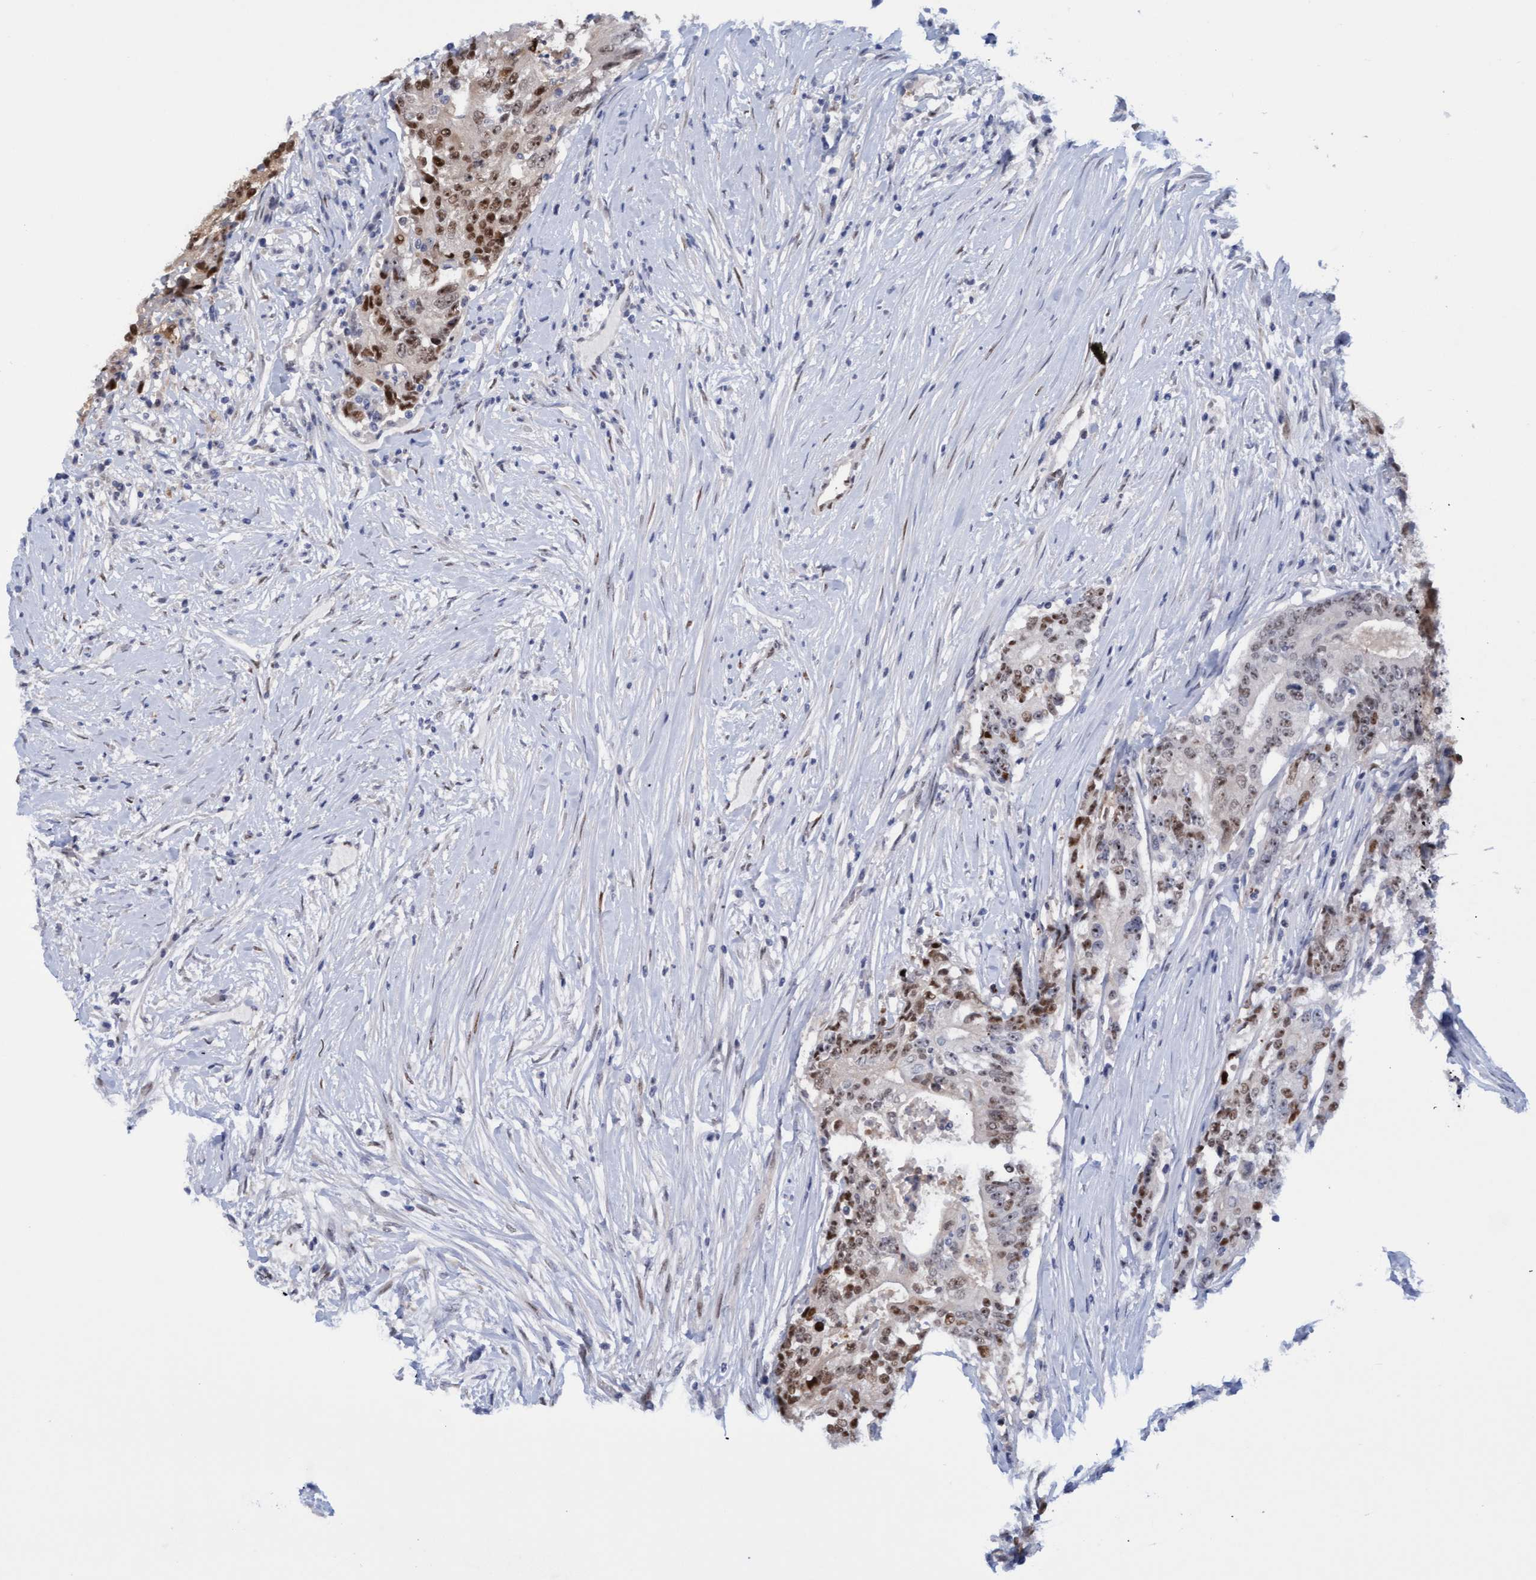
{"staining": {"intensity": "moderate", "quantity": ">75%", "location": "nuclear"}, "tissue": "colorectal cancer", "cell_type": "Tumor cells", "image_type": "cancer", "snomed": [{"axis": "morphology", "description": "Adenocarcinoma, NOS"}, {"axis": "topography", "description": "Colon"}], "caption": "Moderate nuclear expression for a protein is appreciated in approximately >75% of tumor cells of colorectal cancer using IHC.", "gene": "PINX1", "patient": {"sex": "female", "age": 77}}